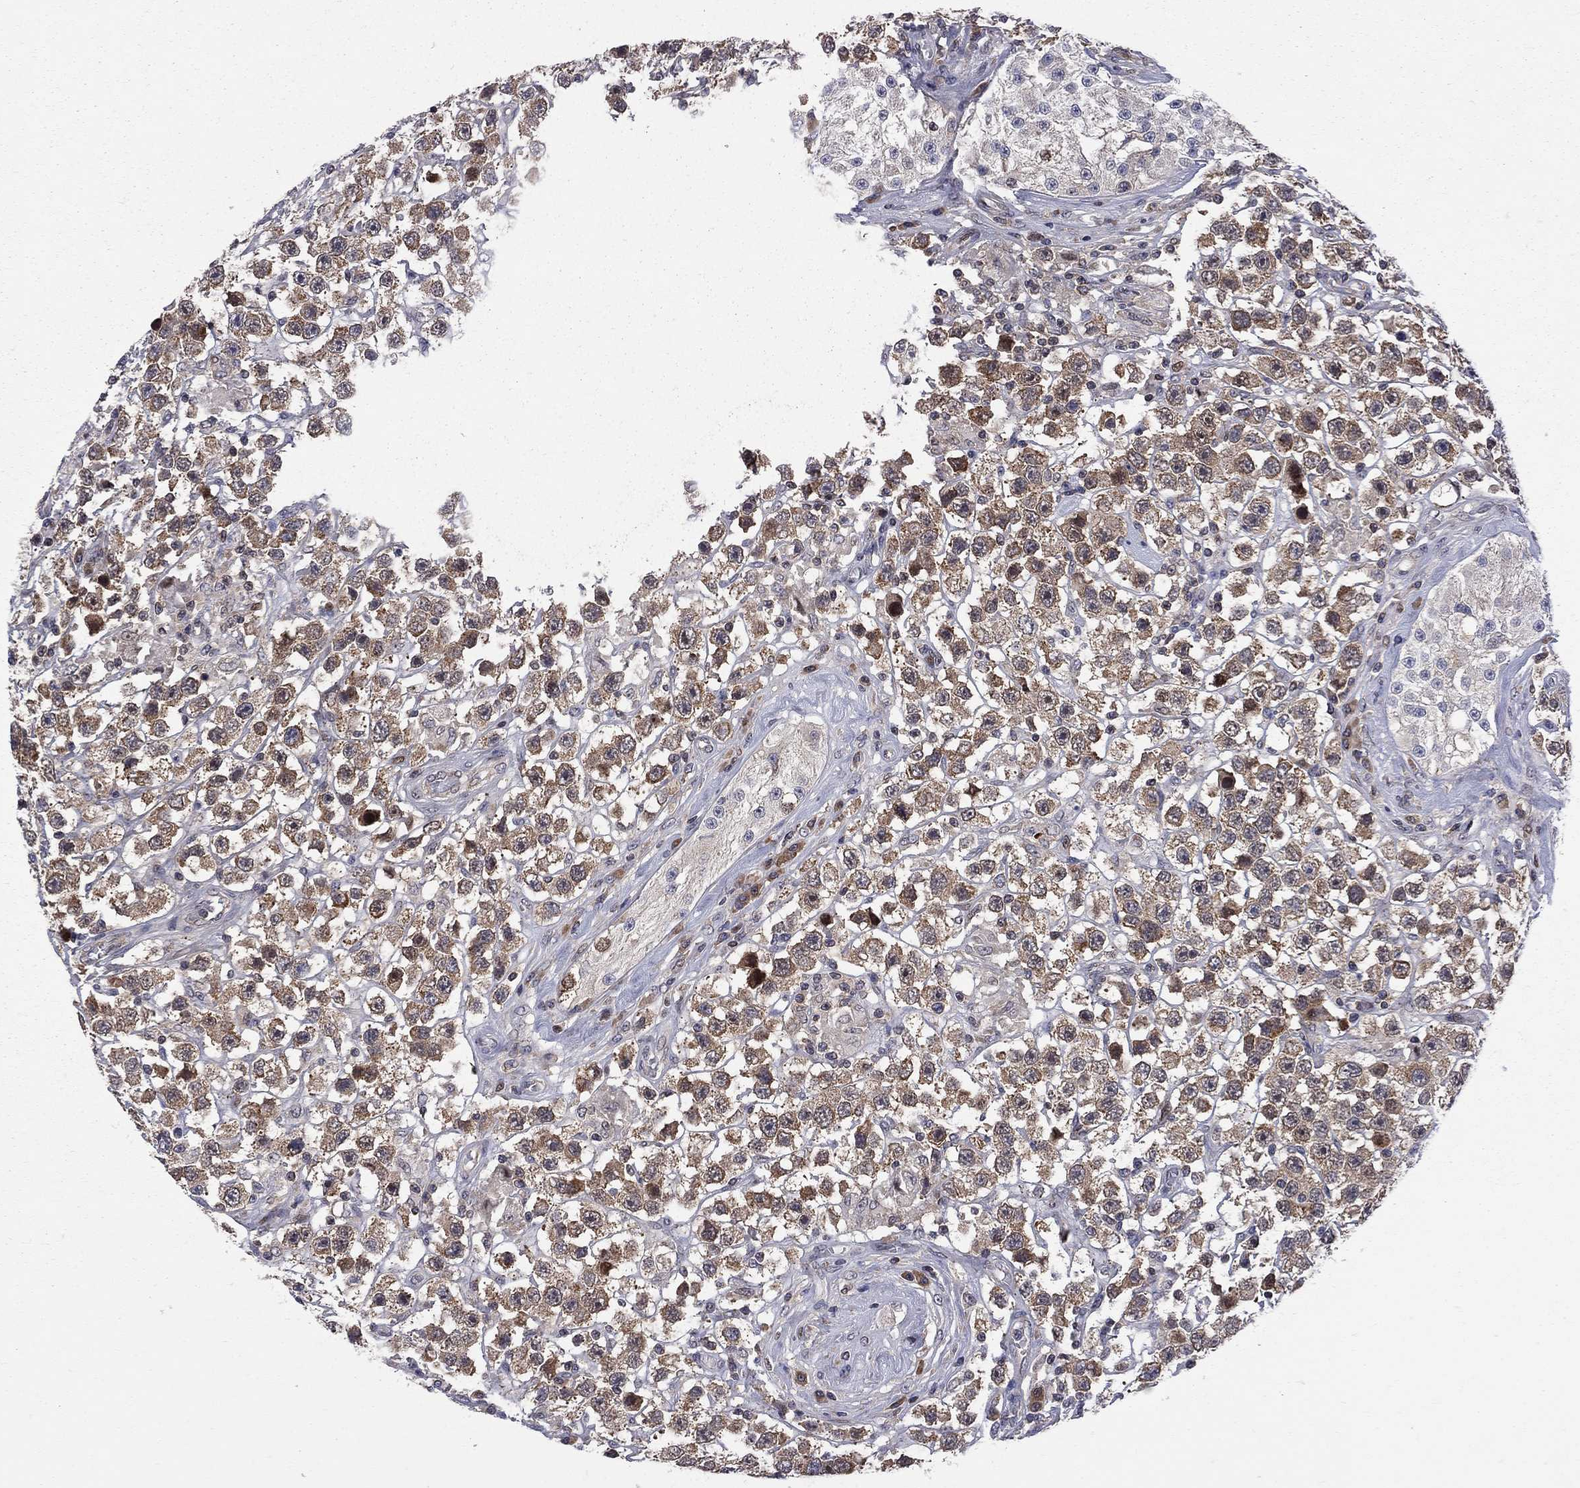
{"staining": {"intensity": "moderate", "quantity": ">75%", "location": "cytoplasmic/membranous"}, "tissue": "testis cancer", "cell_type": "Tumor cells", "image_type": "cancer", "snomed": [{"axis": "morphology", "description": "Seminoma, NOS"}, {"axis": "topography", "description": "Testis"}], "caption": "Immunohistochemical staining of testis cancer (seminoma) demonstrates medium levels of moderate cytoplasmic/membranous positivity in approximately >75% of tumor cells.", "gene": "CNOT11", "patient": {"sex": "male", "age": 45}}